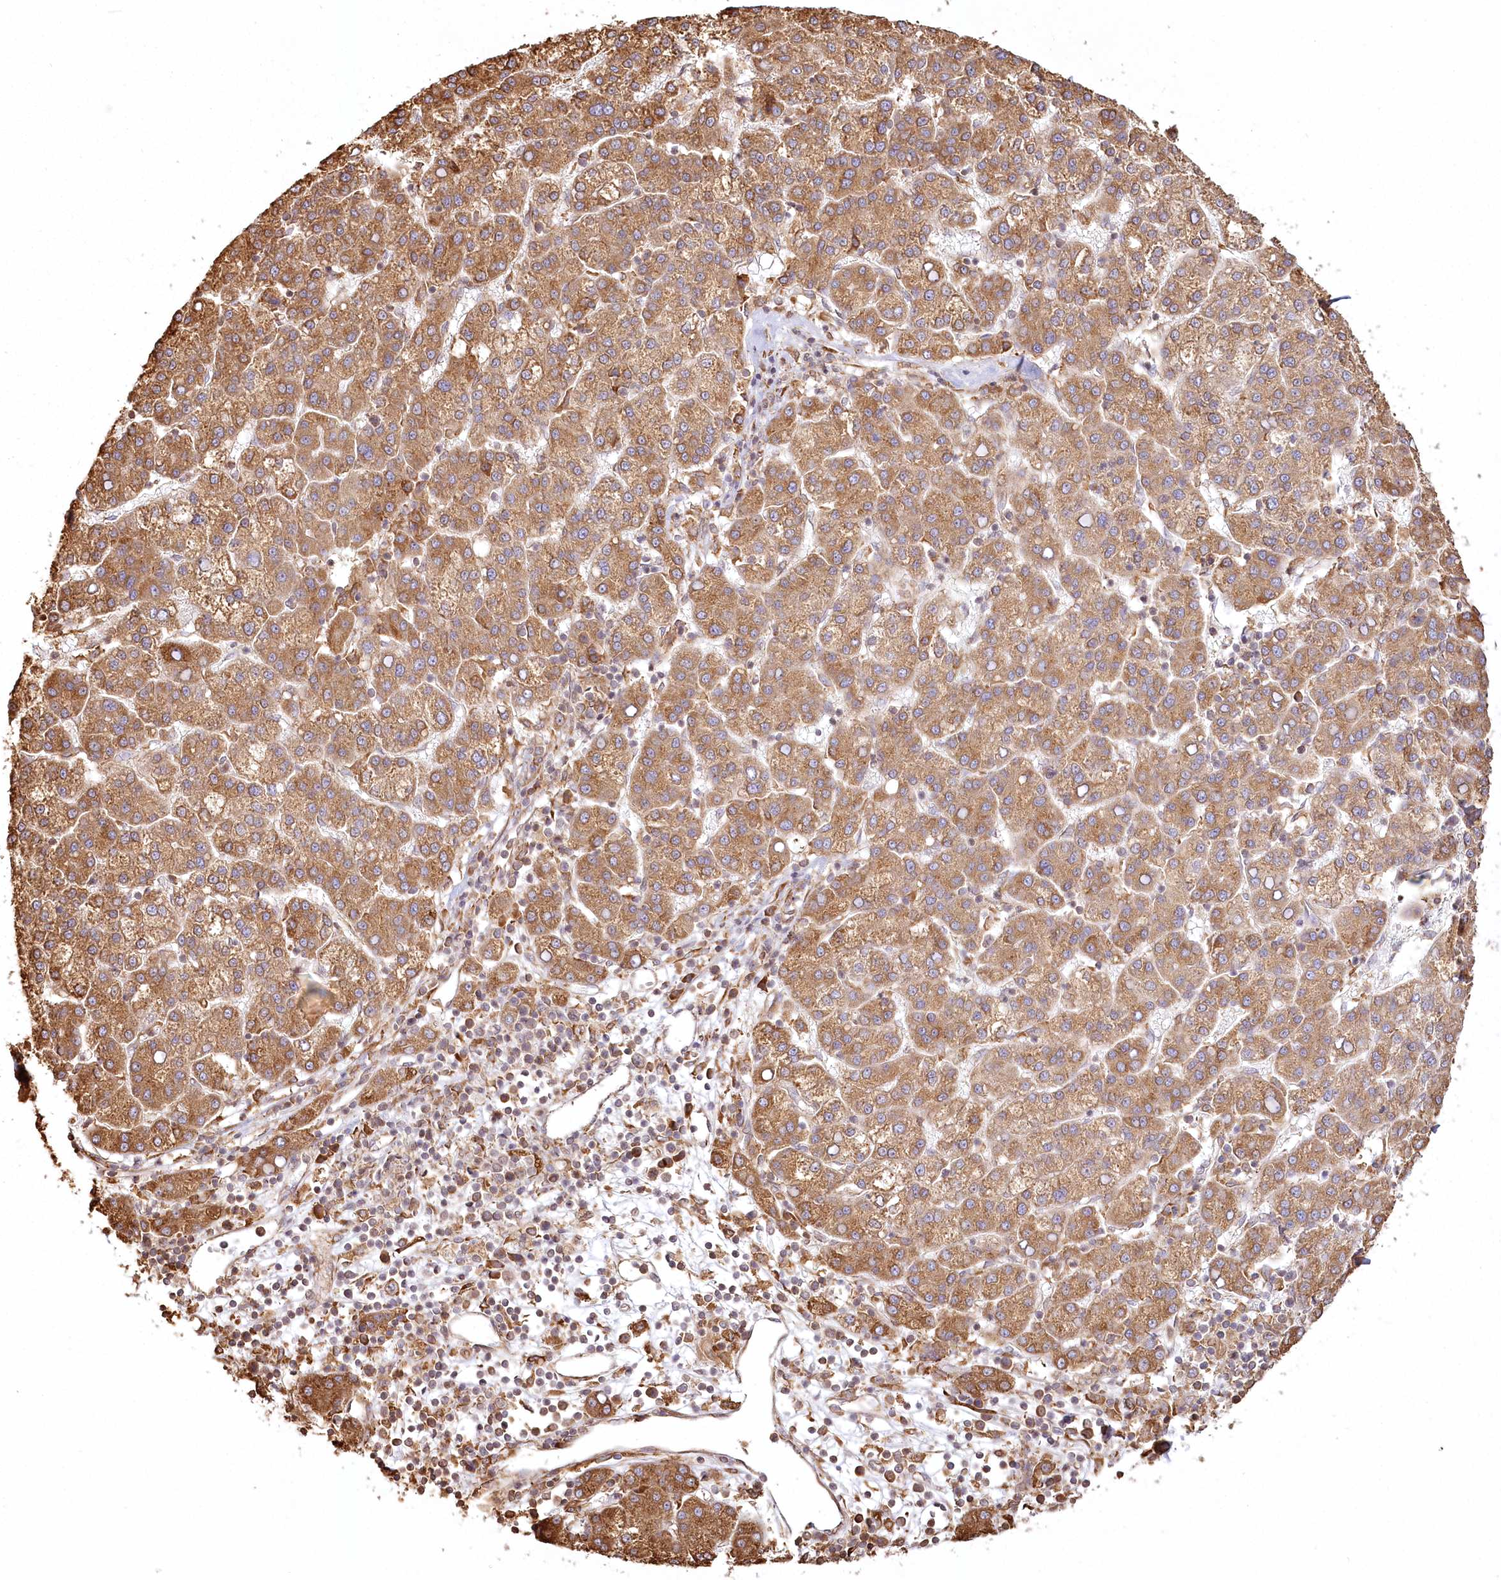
{"staining": {"intensity": "moderate", "quantity": ">75%", "location": "cytoplasmic/membranous"}, "tissue": "liver cancer", "cell_type": "Tumor cells", "image_type": "cancer", "snomed": [{"axis": "morphology", "description": "Carcinoma, Hepatocellular, NOS"}, {"axis": "topography", "description": "Liver"}], "caption": "Immunohistochemistry (IHC) of human liver hepatocellular carcinoma shows medium levels of moderate cytoplasmic/membranous positivity in about >75% of tumor cells.", "gene": "FAM13A", "patient": {"sex": "female", "age": 58}}